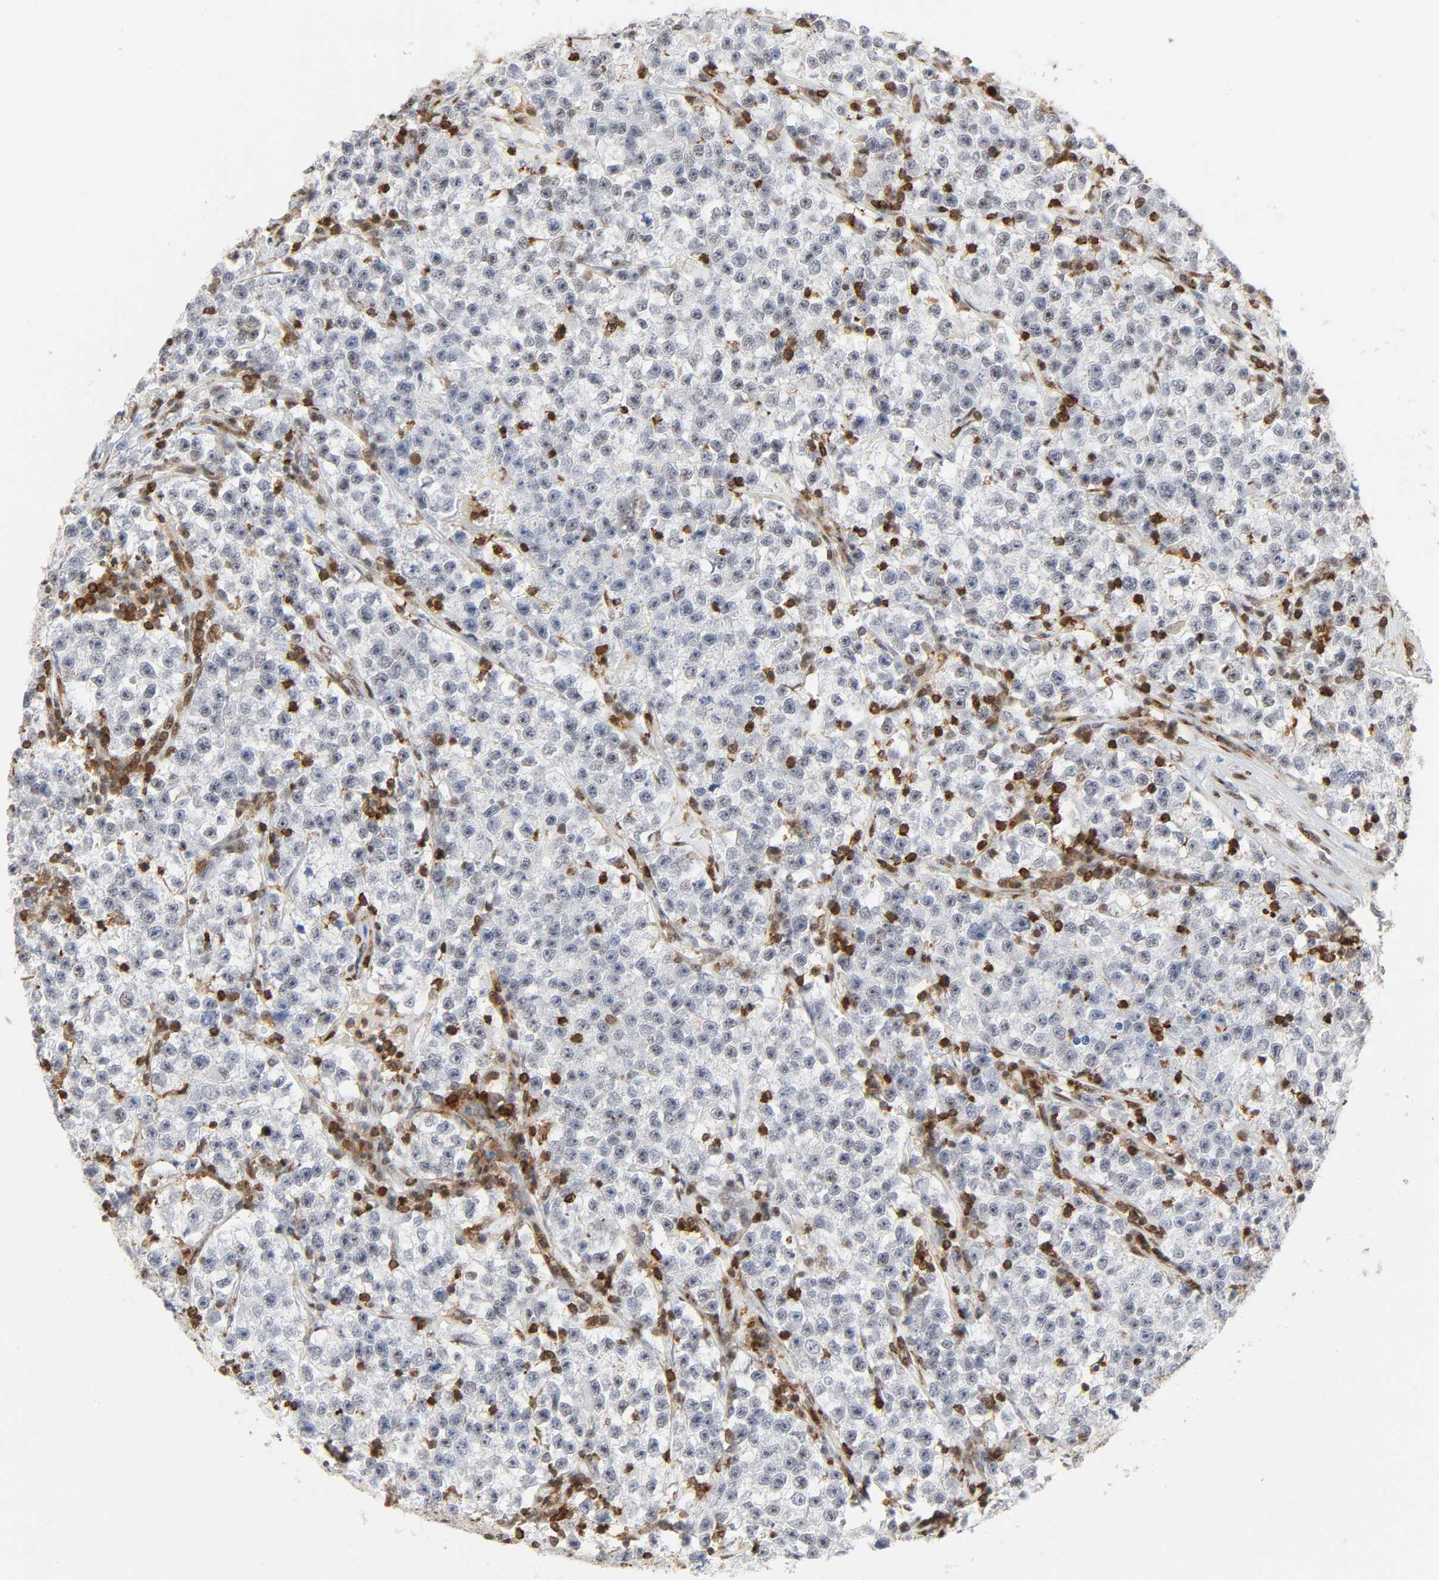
{"staining": {"intensity": "moderate", "quantity": "25%-75%", "location": "nuclear"}, "tissue": "testis cancer", "cell_type": "Tumor cells", "image_type": "cancer", "snomed": [{"axis": "morphology", "description": "Seminoma, NOS"}, {"axis": "topography", "description": "Testis"}], "caption": "The immunohistochemical stain highlights moderate nuclear expression in tumor cells of testis cancer (seminoma) tissue.", "gene": "WAS", "patient": {"sex": "male", "age": 22}}